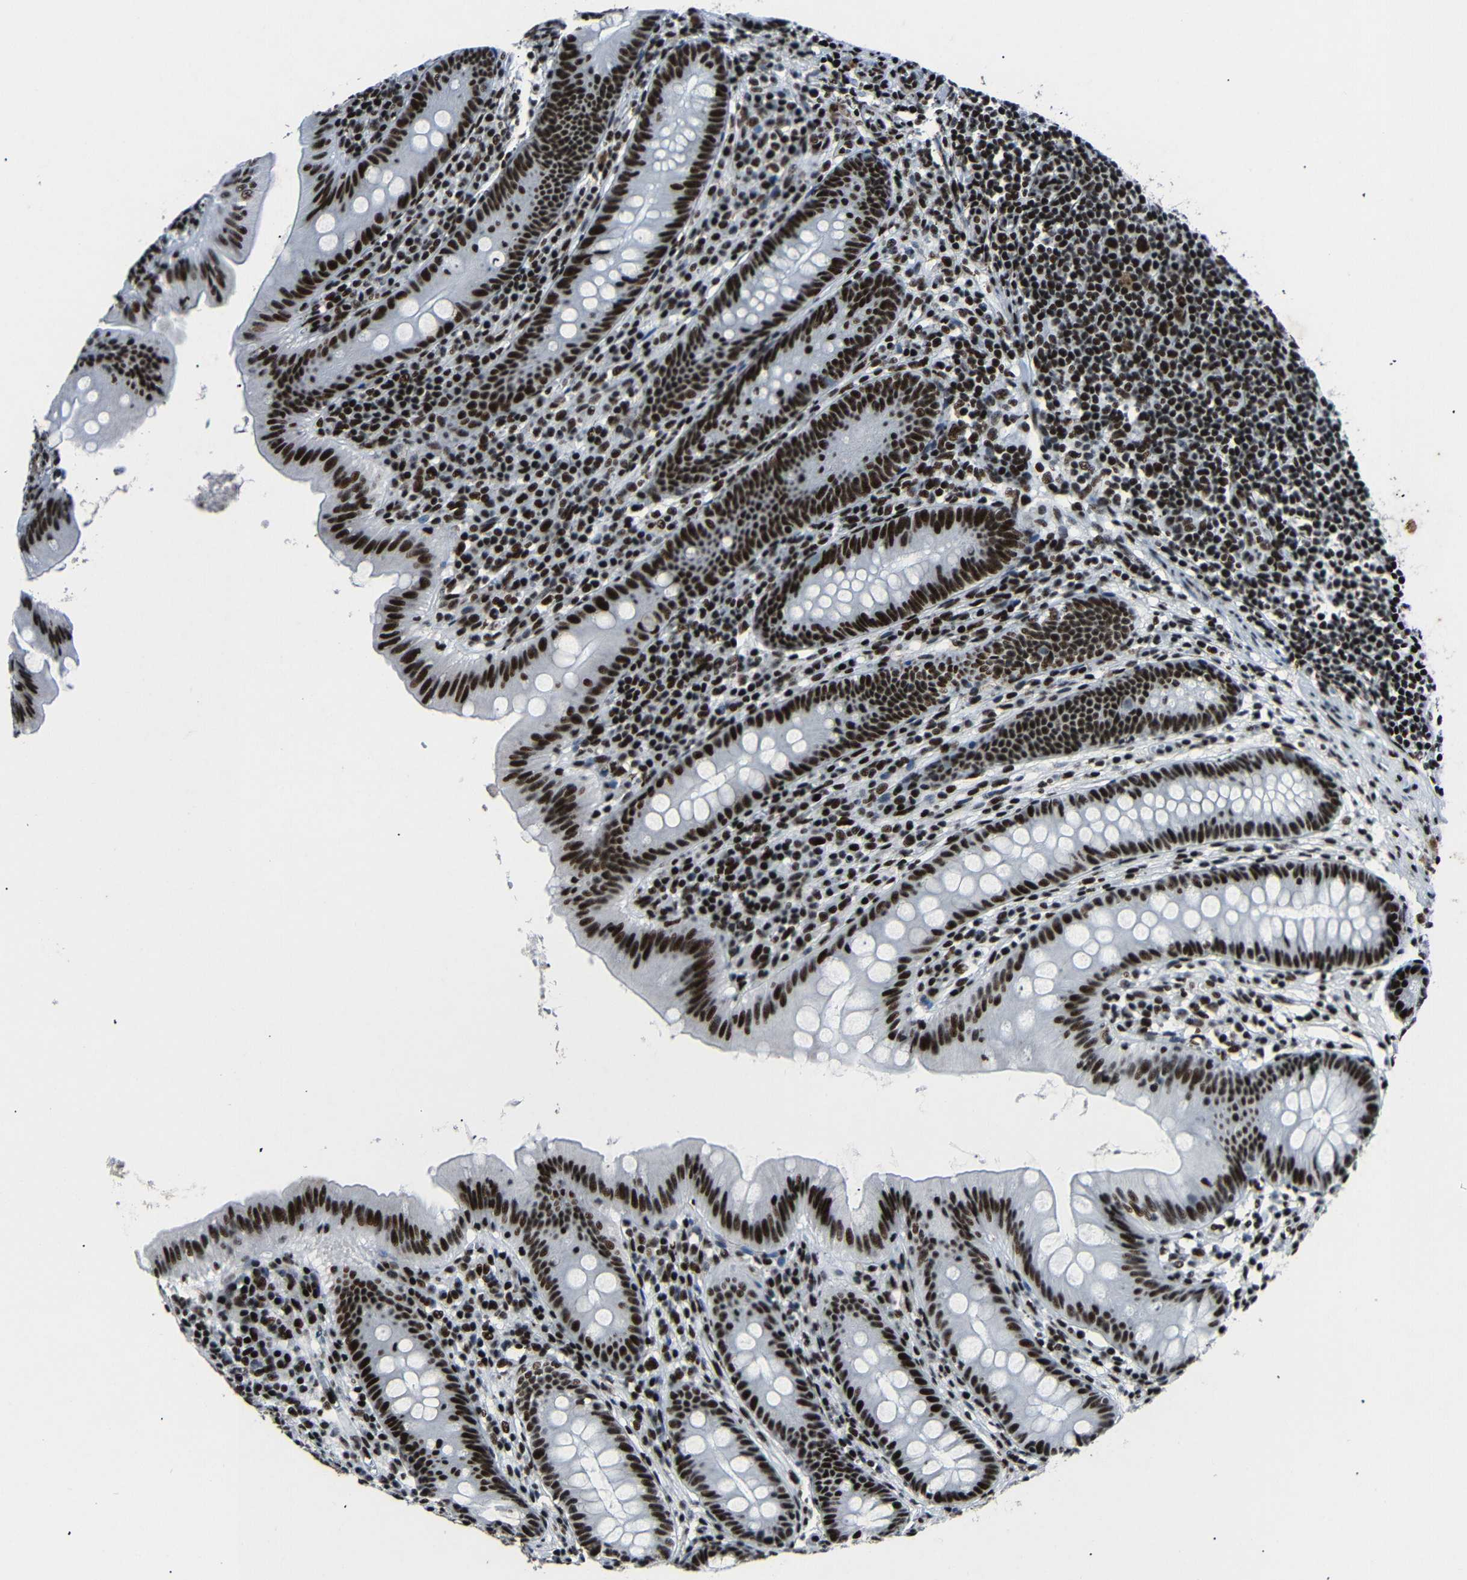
{"staining": {"intensity": "strong", "quantity": ">75%", "location": "nuclear"}, "tissue": "appendix", "cell_type": "Glandular cells", "image_type": "normal", "snomed": [{"axis": "morphology", "description": "Normal tissue, NOS"}, {"axis": "topography", "description": "Appendix"}], "caption": "Immunohistochemistry of normal human appendix displays high levels of strong nuclear positivity in approximately >75% of glandular cells.", "gene": "SRSF1", "patient": {"sex": "male", "age": 56}}